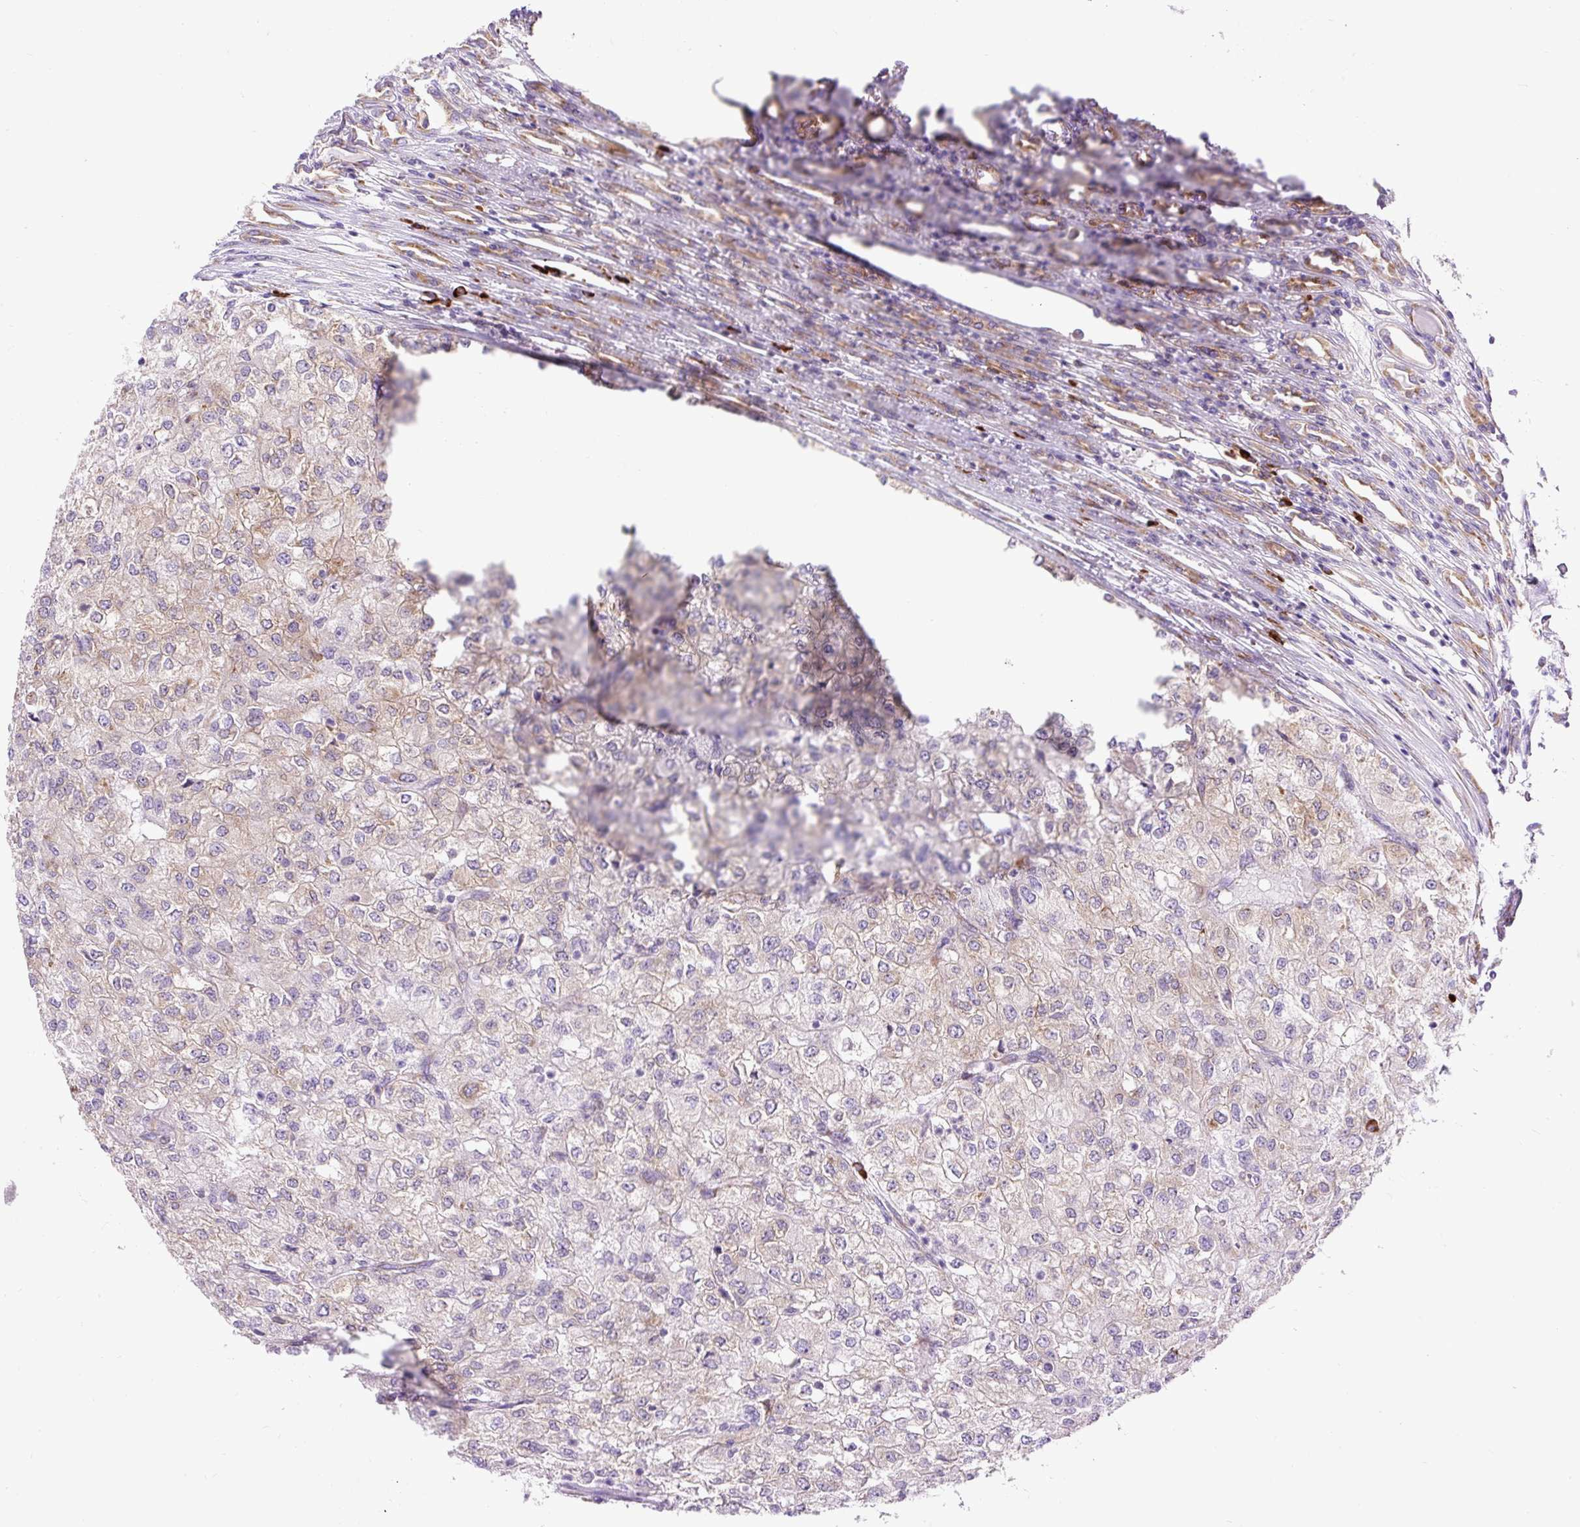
{"staining": {"intensity": "weak", "quantity": "<25%", "location": "cytoplasmic/membranous"}, "tissue": "renal cancer", "cell_type": "Tumor cells", "image_type": "cancer", "snomed": [{"axis": "morphology", "description": "Adenocarcinoma, NOS"}, {"axis": "topography", "description": "Kidney"}], "caption": "Tumor cells are negative for protein expression in human renal cancer.", "gene": "DDOST", "patient": {"sex": "female", "age": 54}}